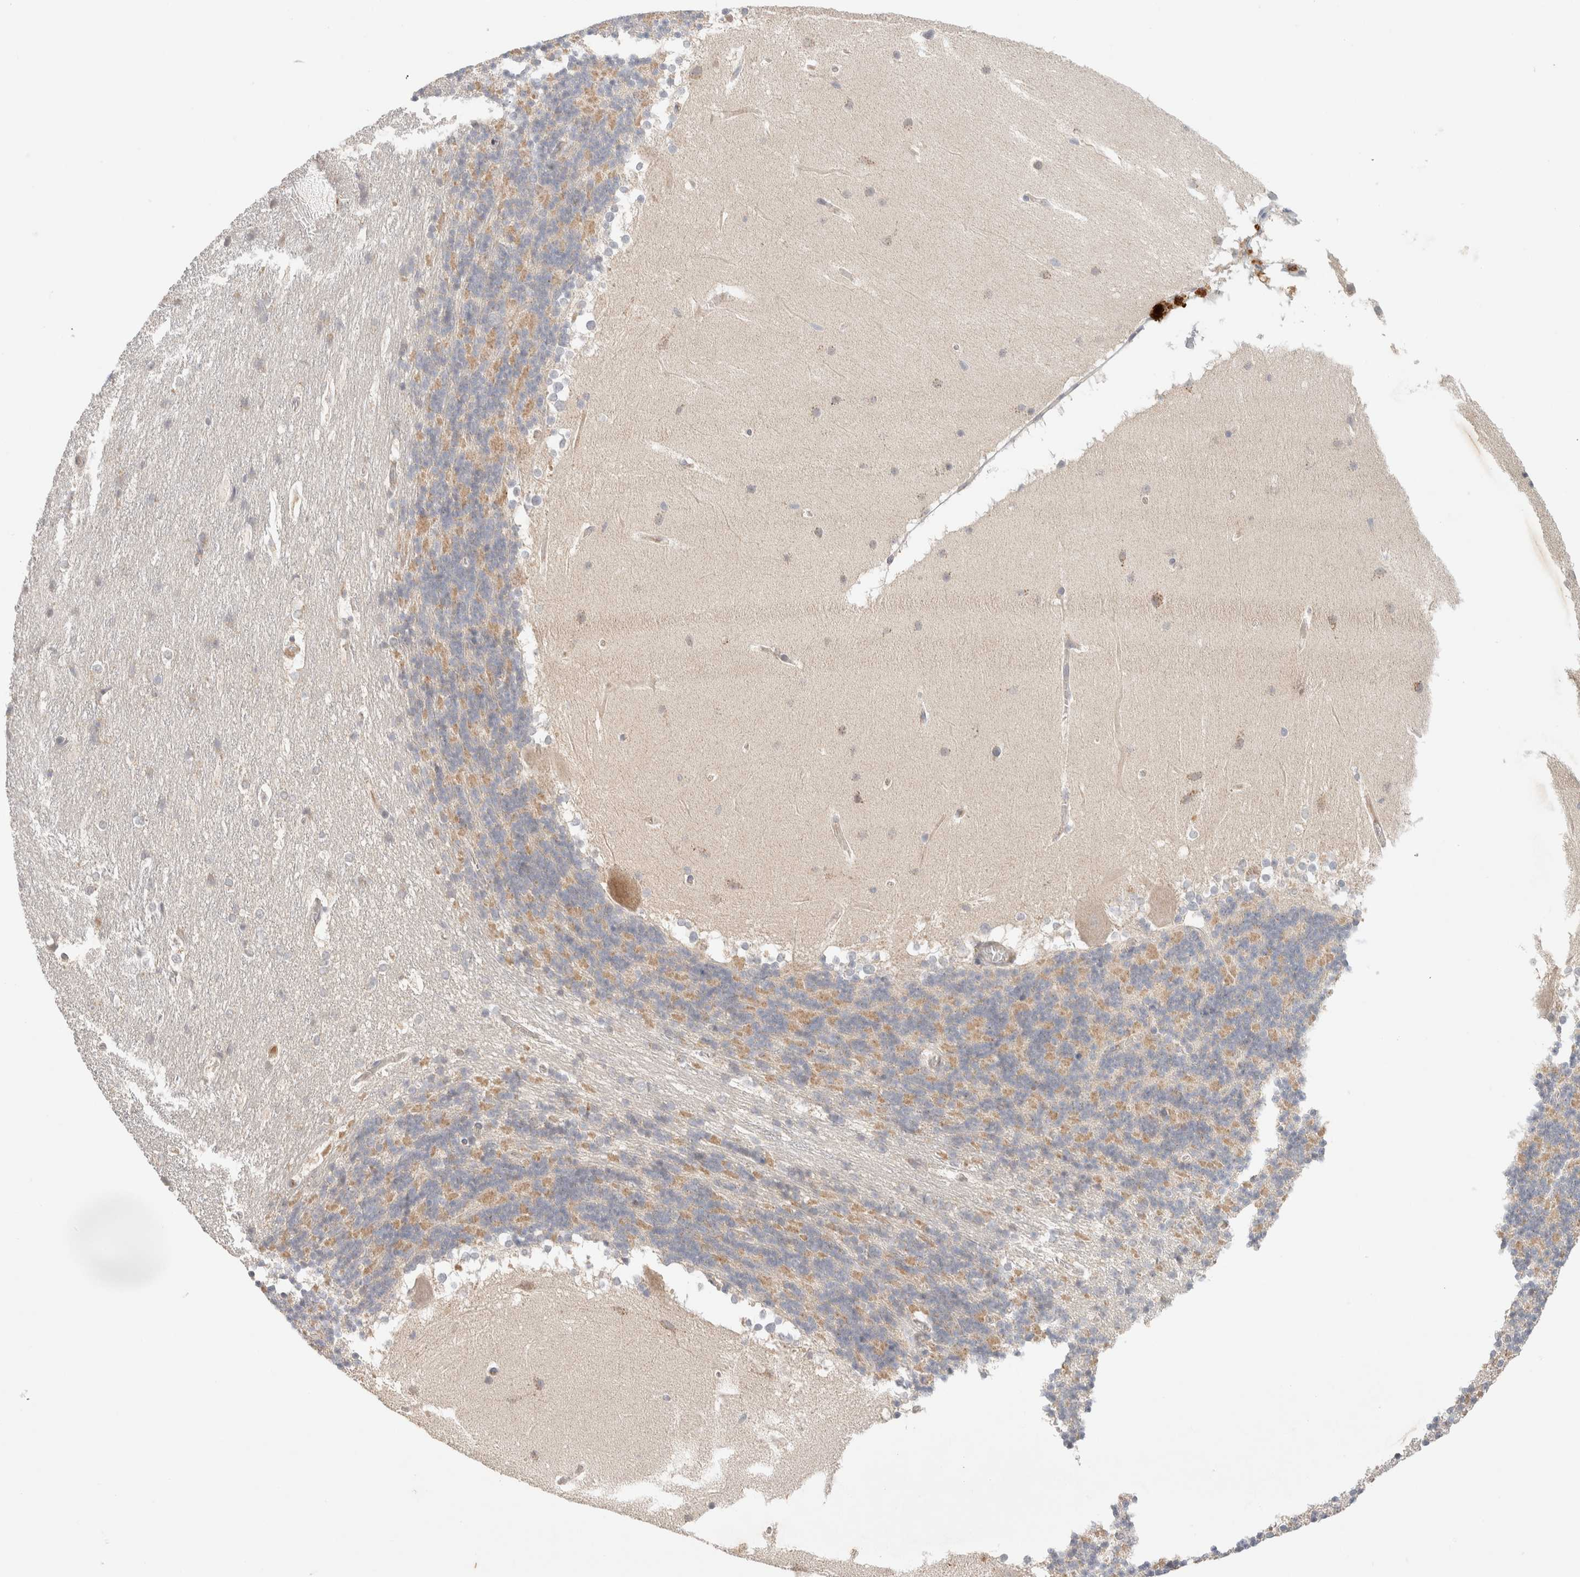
{"staining": {"intensity": "moderate", "quantity": "<25%", "location": "cytoplasmic/membranous"}, "tissue": "cerebellum", "cell_type": "Cells in granular layer", "image_type": "normal", "snomed": [{"axis": "morphology", "description": "Normal tissue, NOS"}, {"axis": "topography", "description": "Cerebellum"}], "caption": "A histopathology image showing moderate cytoplasmic/membranous staining in approximately <25% of cells in granular layer in benign cerebellum, as visualized by brown immunohistochemical staining.", "gene": "MRM3", "patient": {"sex": "female", "age": 19}}